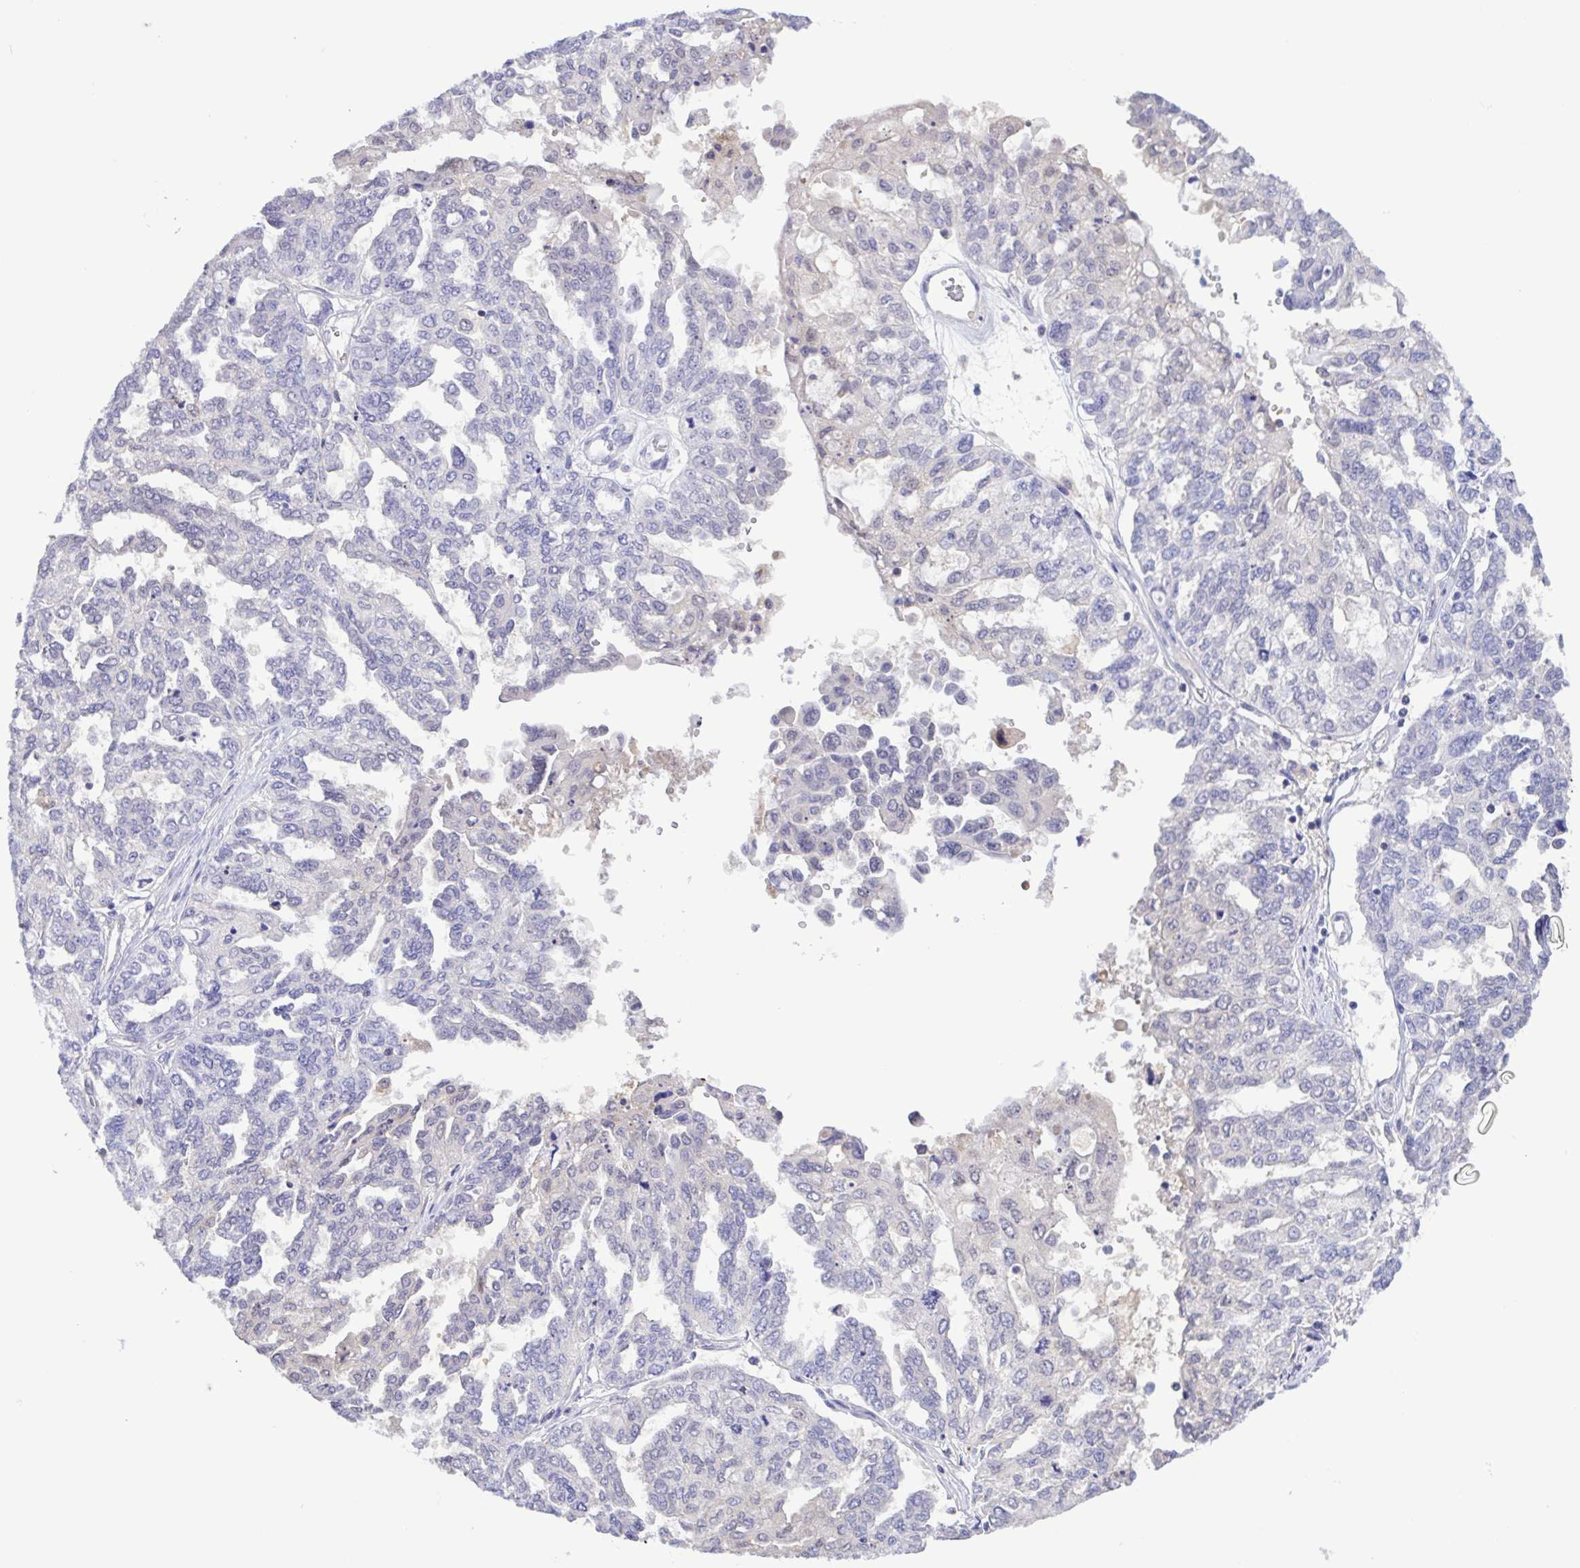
{"staining": {"intensity": "negative", "quantity": "none", "location": "none"}, "tissue": "ovarian cancer", "cell_type": "Tumor cells", "image_type": "cancer", "snomed": [{"axis": "morphology", "description": "Cystadenocarcinoma, serous, NOS"}, {"axis": "topography", "description": "Ovary"}], "caption": "This is an IHC photomicrograph of serous cystadenocarcinoma (ovarian). There is no positivity in tumor cells.", "gene": "LDHC", "patient": {"sex": "female", "age": 53}}